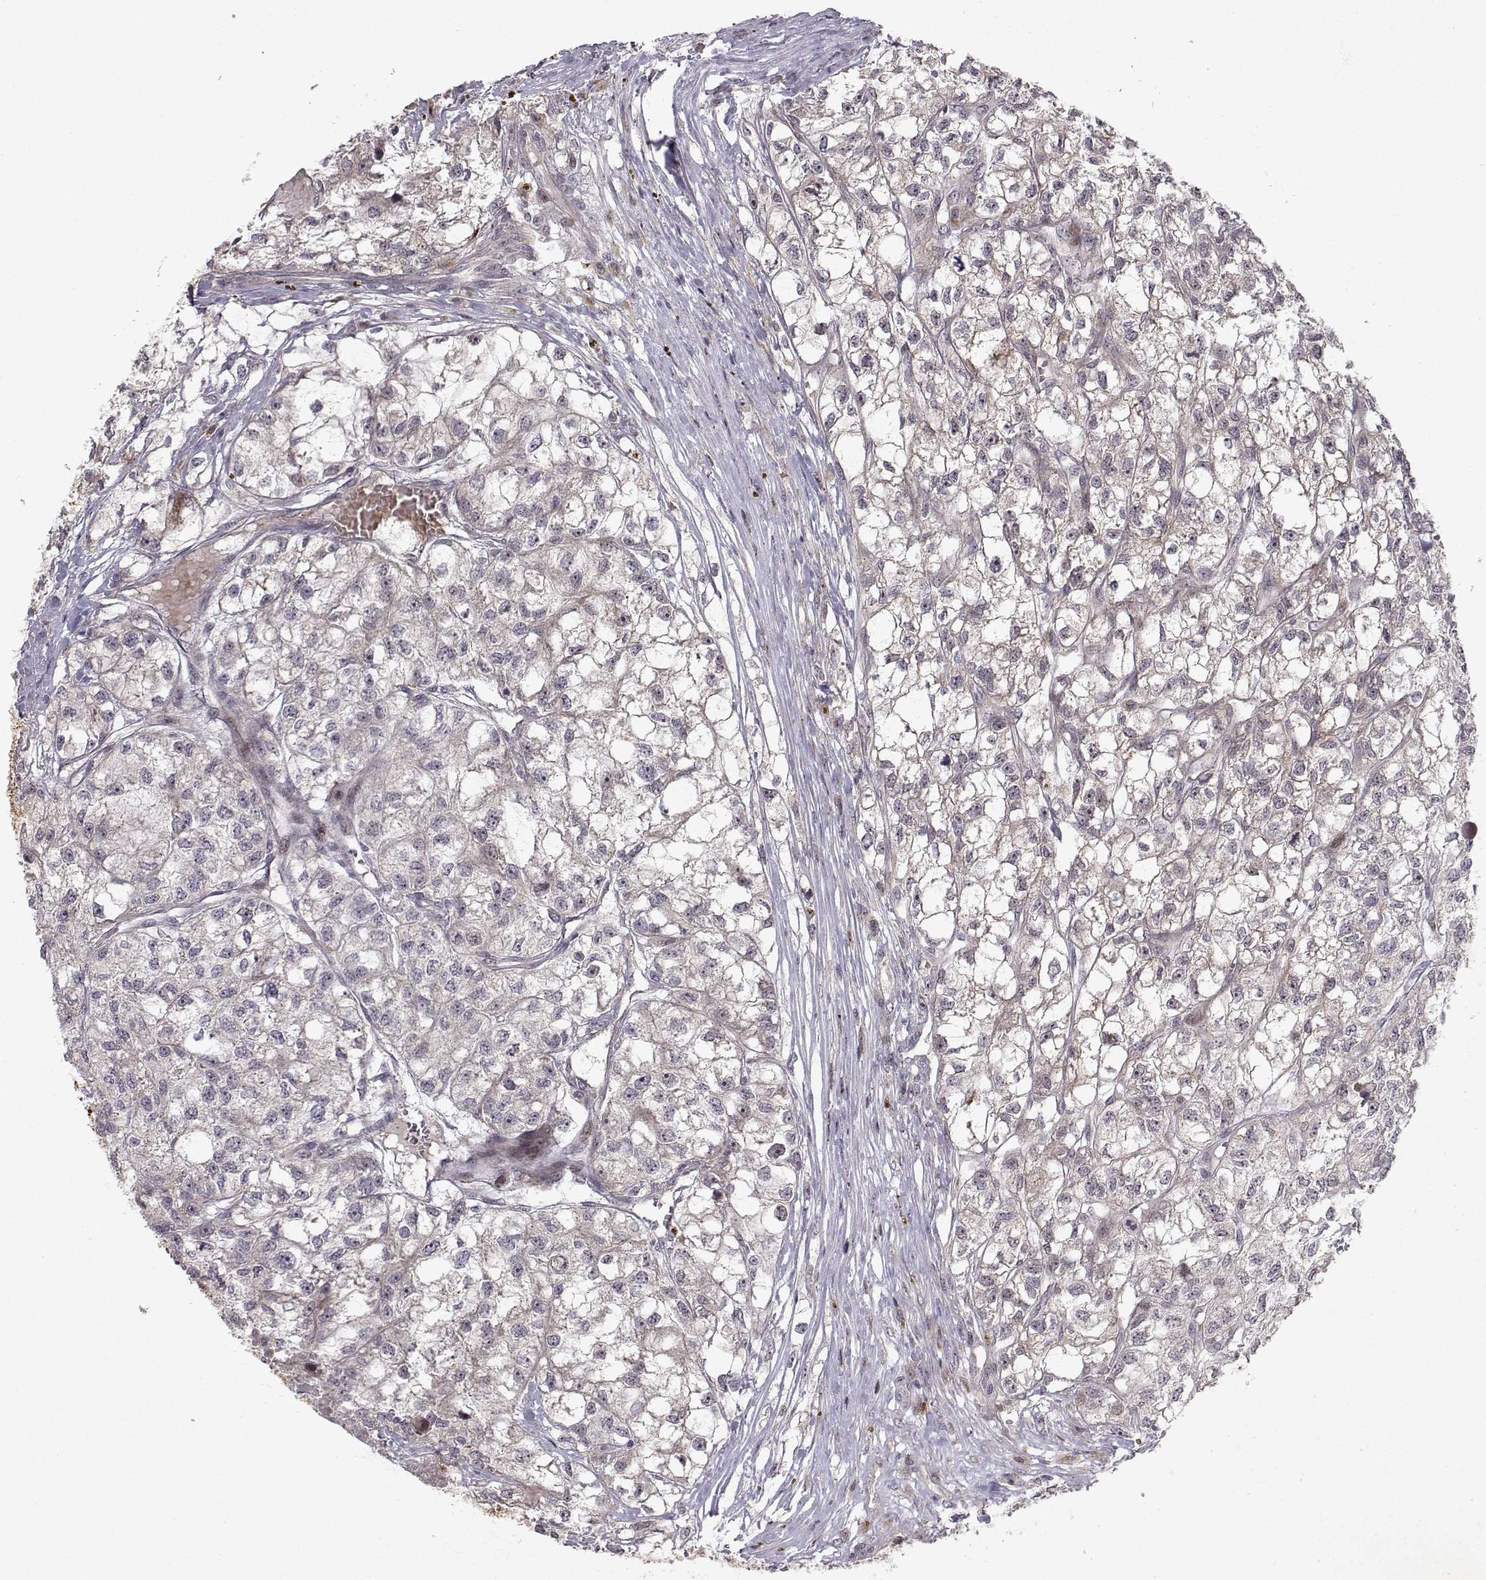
{"staining": {"intensity": "weak", "quantity": "<25%", "location": "cytoplasmic/membranous"}, "tissue": "renal cancer", "cell_type": "Tumor cells", "image_type": "cancer", "snomed": [{"axis": "morphology", "description": "Adenocarcinoma, NOS"}, {"axis": "topography", "description": "Kidney"}], "caption": "Immunohistochemical staining of human renal cancer exhibits no significant positivity in tumor cells.", "gene": "APC", "patient": {"sex": "male", "age": 56}}